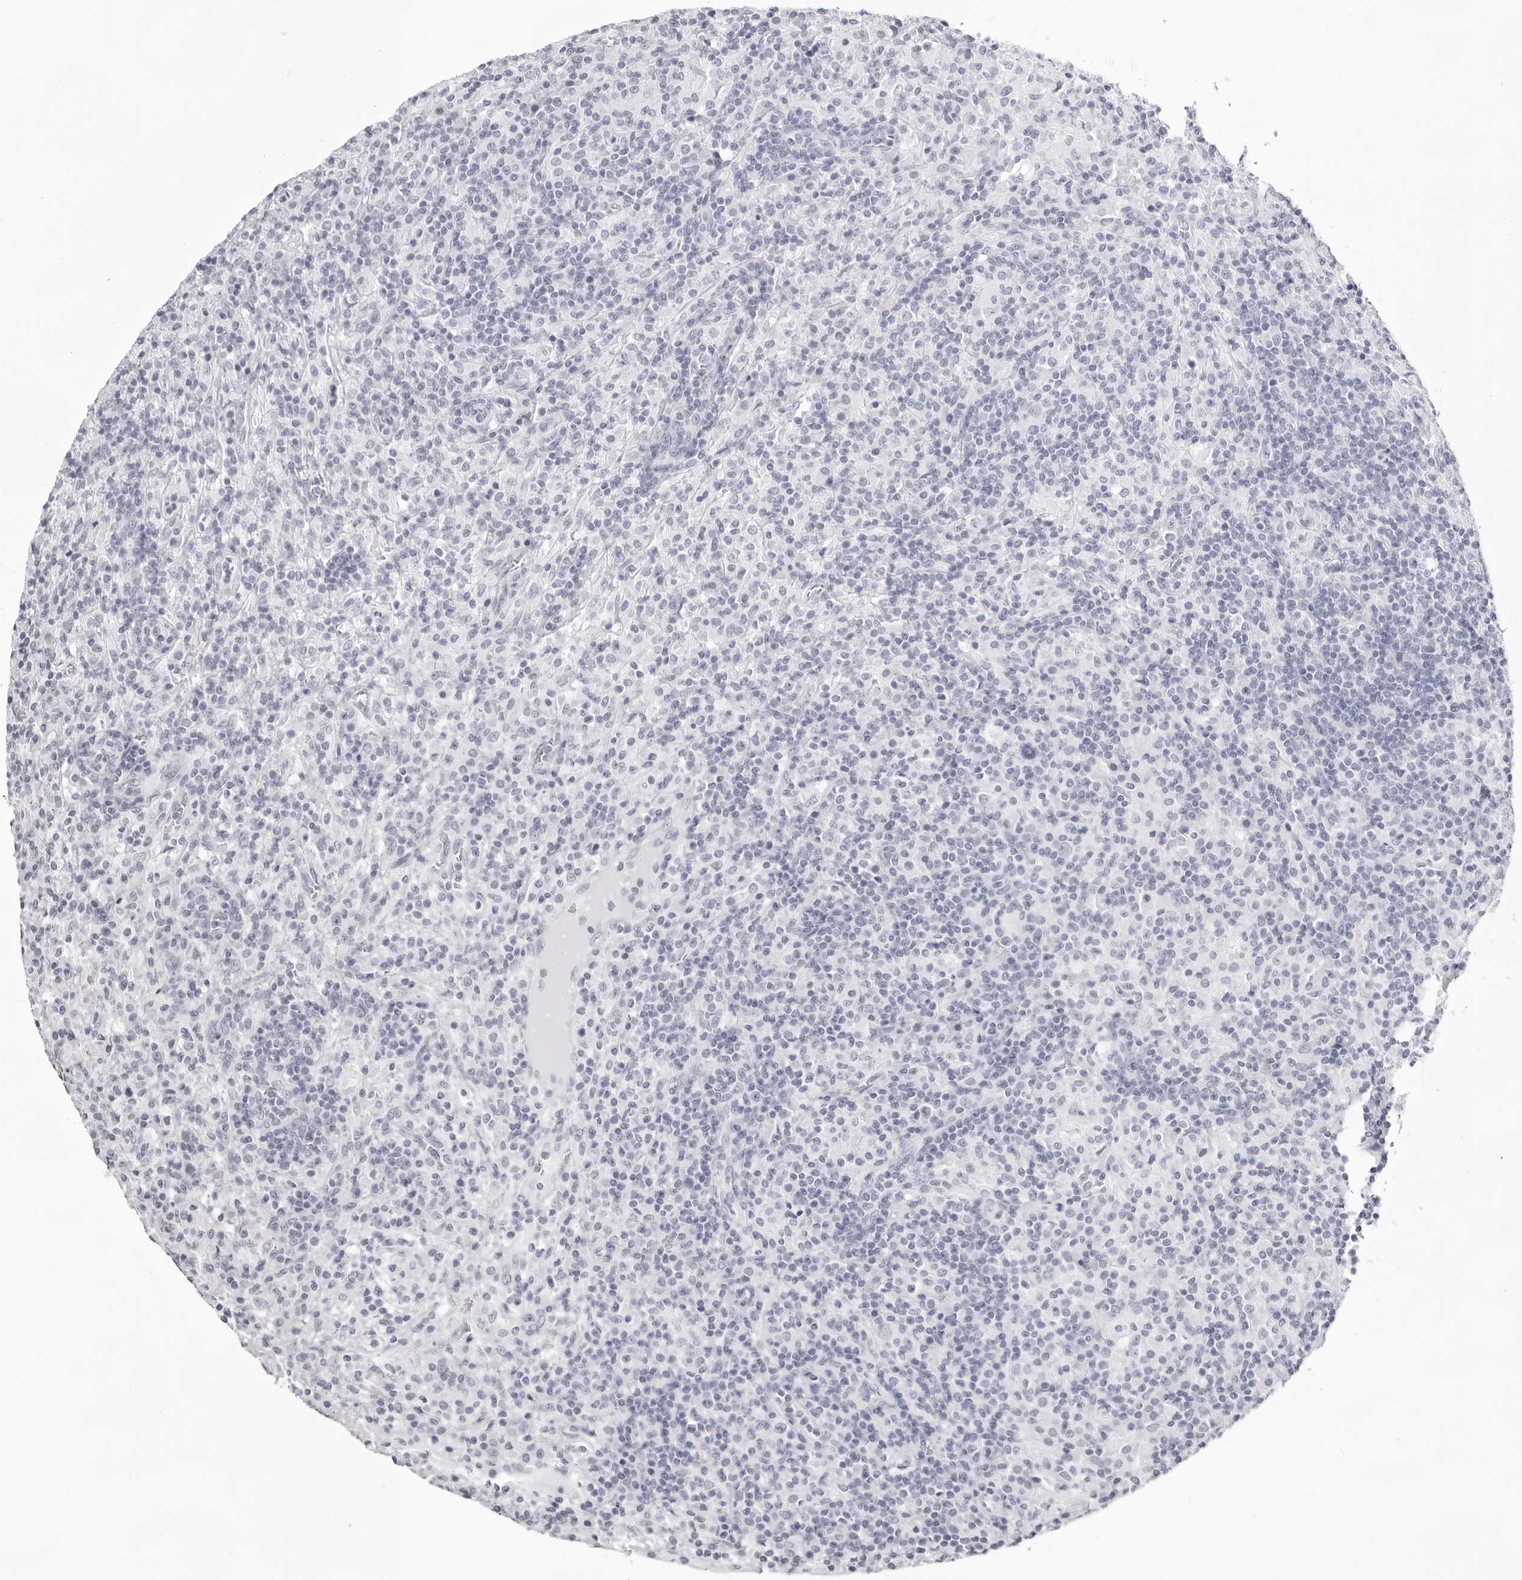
{"staining": {"intensity": "negative", "quantity": "none", "location": "none"}, "tissue": "lymphoma", "cell_type": "Tumor cells", "image_type": "cancer", "snomed": [{"axis": "morphology", "description": "Hodgkin's disease, NOS"}, {"axis": "topography", "description": "Lymph node"}], "caption": "The immunohistochemistry (IHC) photomicrograph has no significant positivity in tumor cells of Hodgkin's disease tissue. Nuclei are stained in blue.", "gene": "INSL3", "patient": {"sex": "male", "age": 70}}